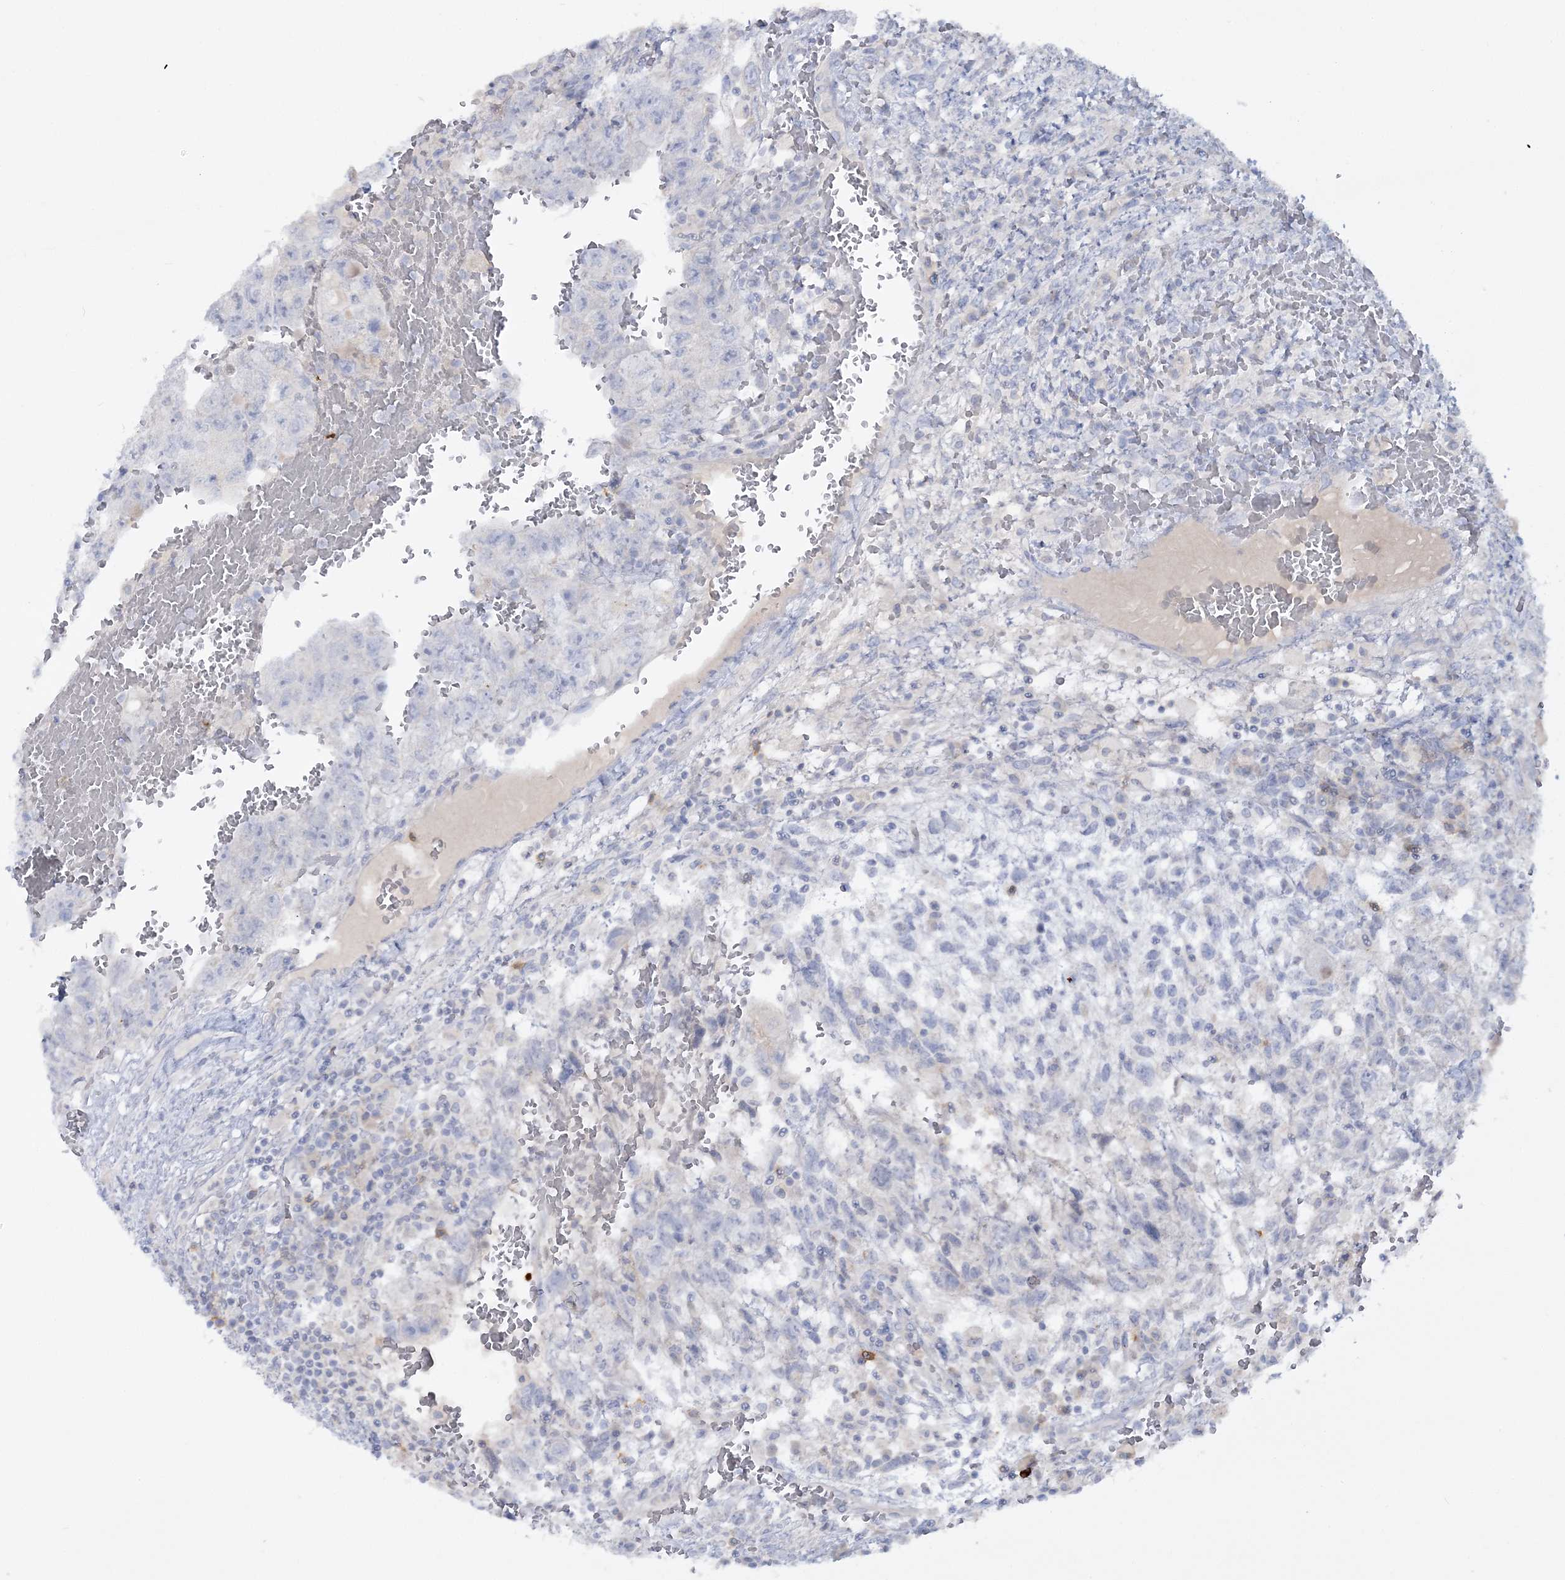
{"staining": {"intensity": "negative", "quantity": "none", "location": "none"}, "tissue": "testis cancer", "cell_type": "Tumor cells", "image_type": "cancer", "snomed": [{"axis": "morphology", "description": "Carcinoma, Embryonal, NOS"}, {"axis": "topography", "description": "Testis"}], "caption": "A photomicrograph of human testis cancer (embryonal carcinoma) is negative for staining in tumor cells.", "gene": "WDSUB1", "patient": {"sex": "male", "age": 36}}